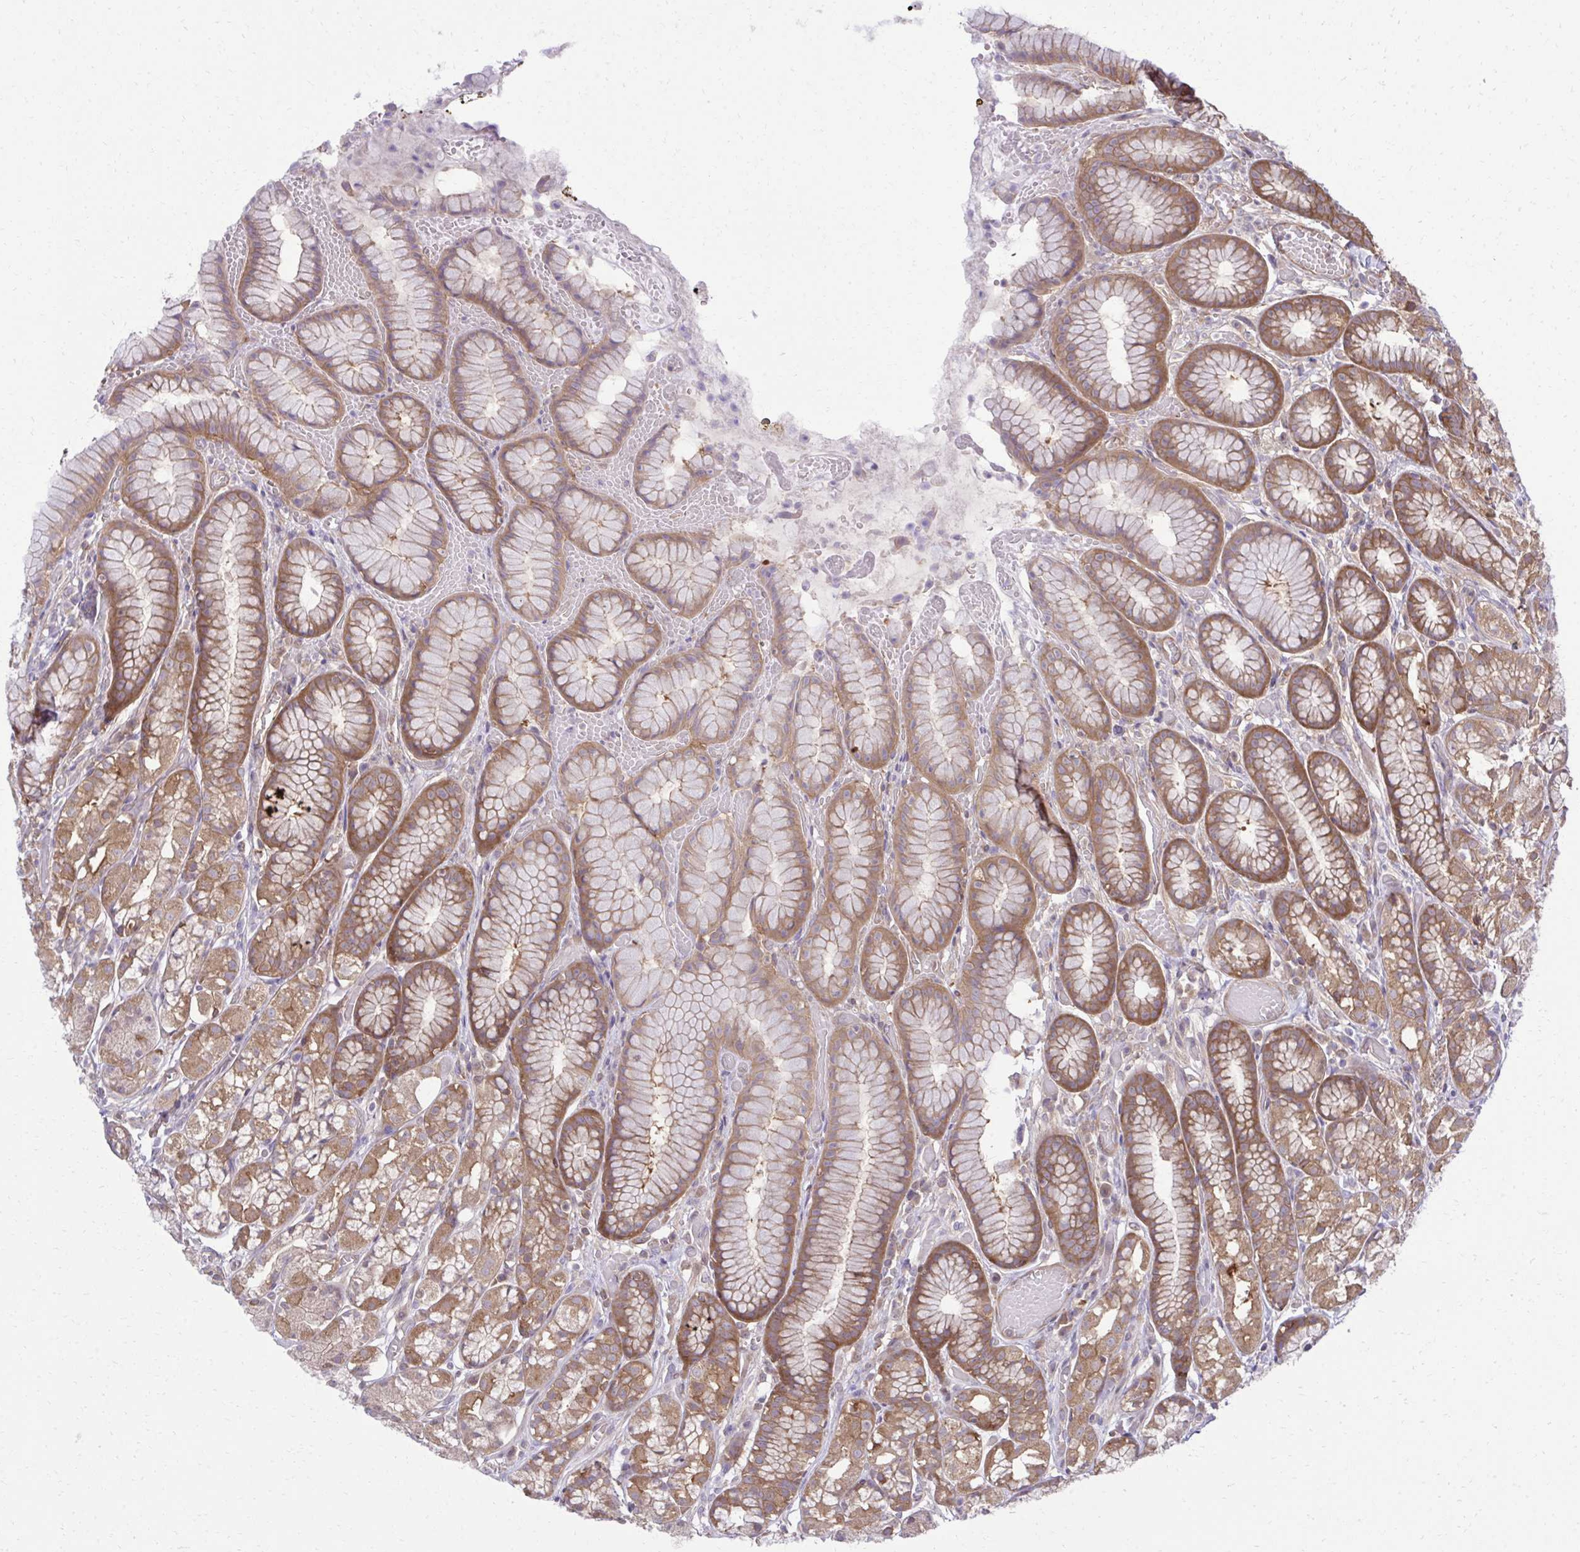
{"staining": {"intensity": "moderate", "quantity": ">75%", "location": "cytoplasmic/membranous"}, "tissue": "stomach", "cell_type": "Glandular cells", "image_type": "normal", "snomed": [{"axis": "morphology", "description": "Normal tissue, NOS"}, {"axis": "topography", "description": "Smooth muscle"}, {"axis": "topography", "description": "Stomach"}], "caption": "A micrograph showing moderate cytoplasmic/membranous staining in about >75% of glandular cells in normal stomach, as visualized by brown immunohistochemical staining.", "gene": "PPP5C", "patient": {"sex": "male", "age": 70}}